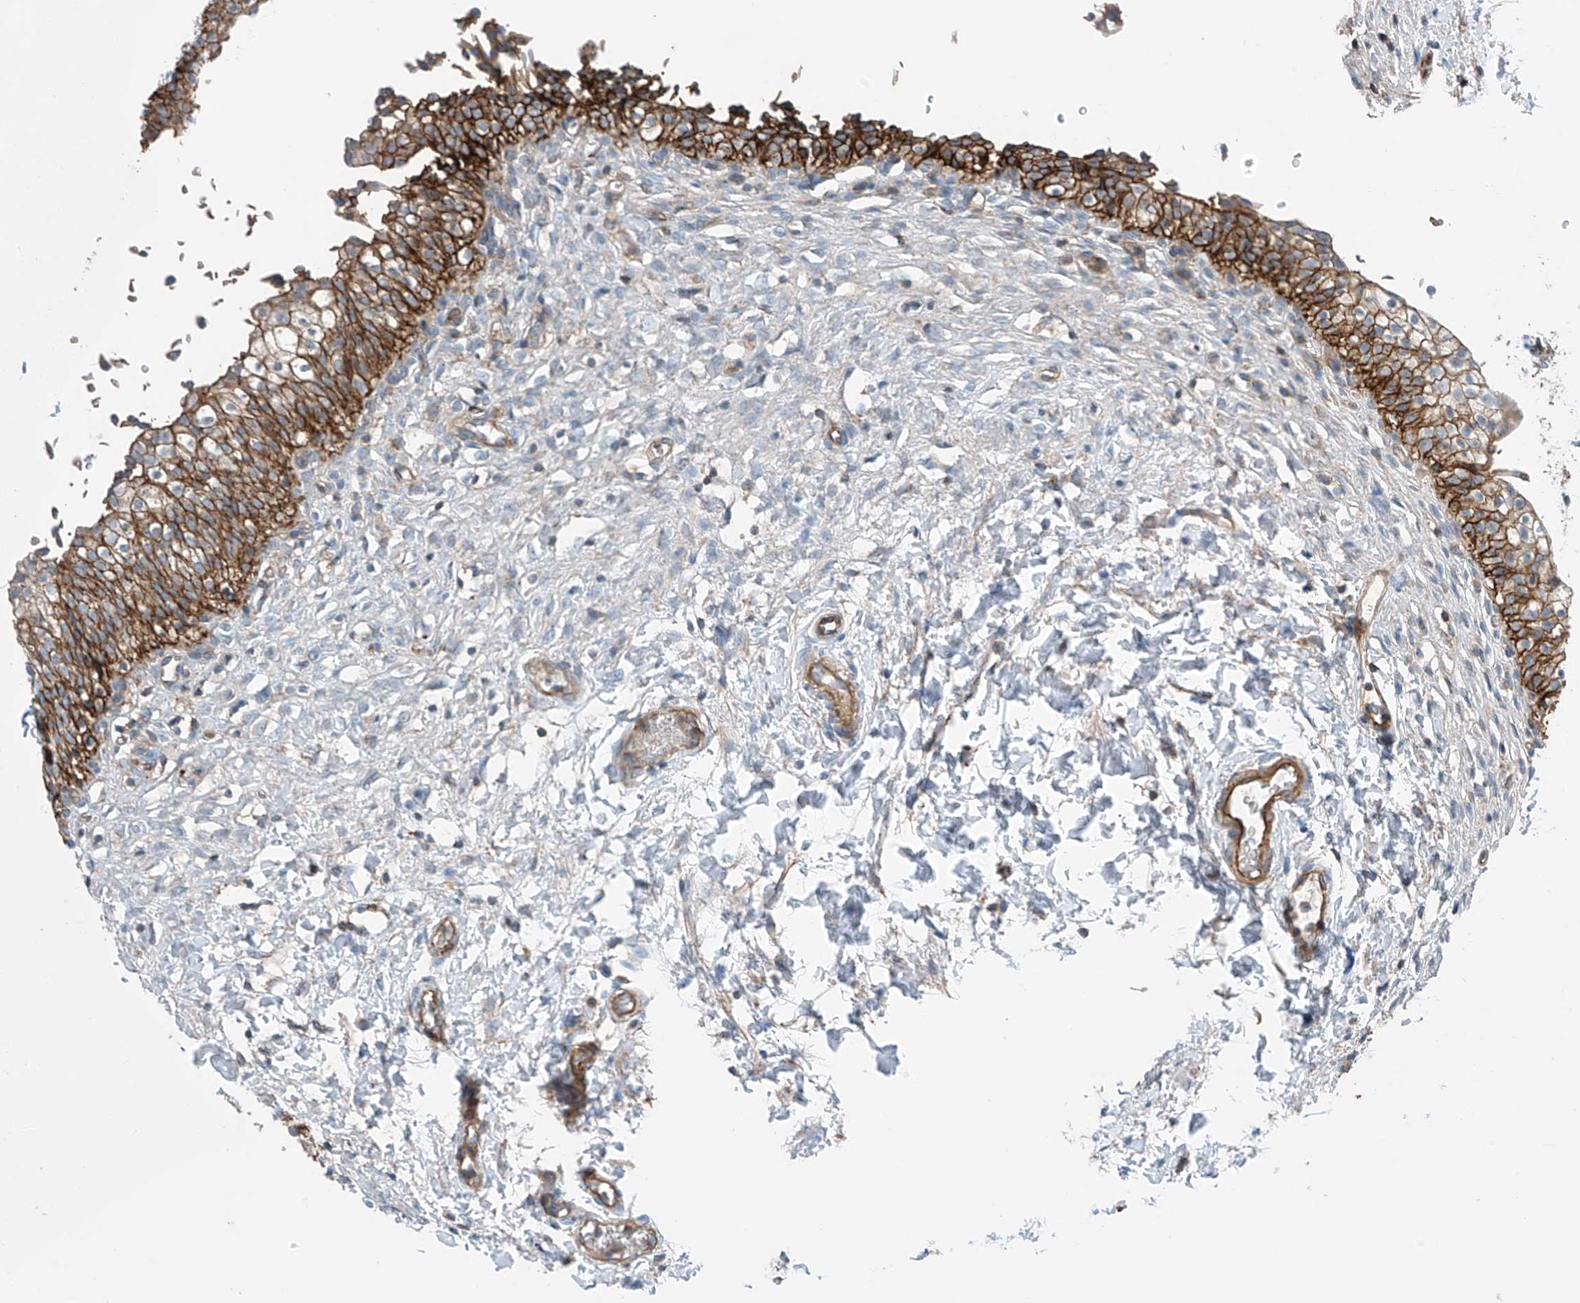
{"staining": {"intensity": "strong", "quantity": ">75%", "location": "cytoplasmic/membranous"}, "tissue": "urinary bladder", "cell_type": "Urothelial cells", "image_type": "normal", "snomed": [{"axis": "morphology", "description": "Normal tissue, NOS"}, {"axis": "topography", "description": "Urinary bladder"}], "caption": "Immunohistochemical staining of benign human urinary bladder demonstrates strong cytoplasmic/membranous protein staining in approximately >75% of urothelial cells. The staining is performed using DAB (3,3'-diaminobenzidine) brown chromogen to label protein expression. The nuclei are counter-stained blue using hematoxylin.", "gene": "SLC1A5", "patient": {"sex": "male", "age": 55}}